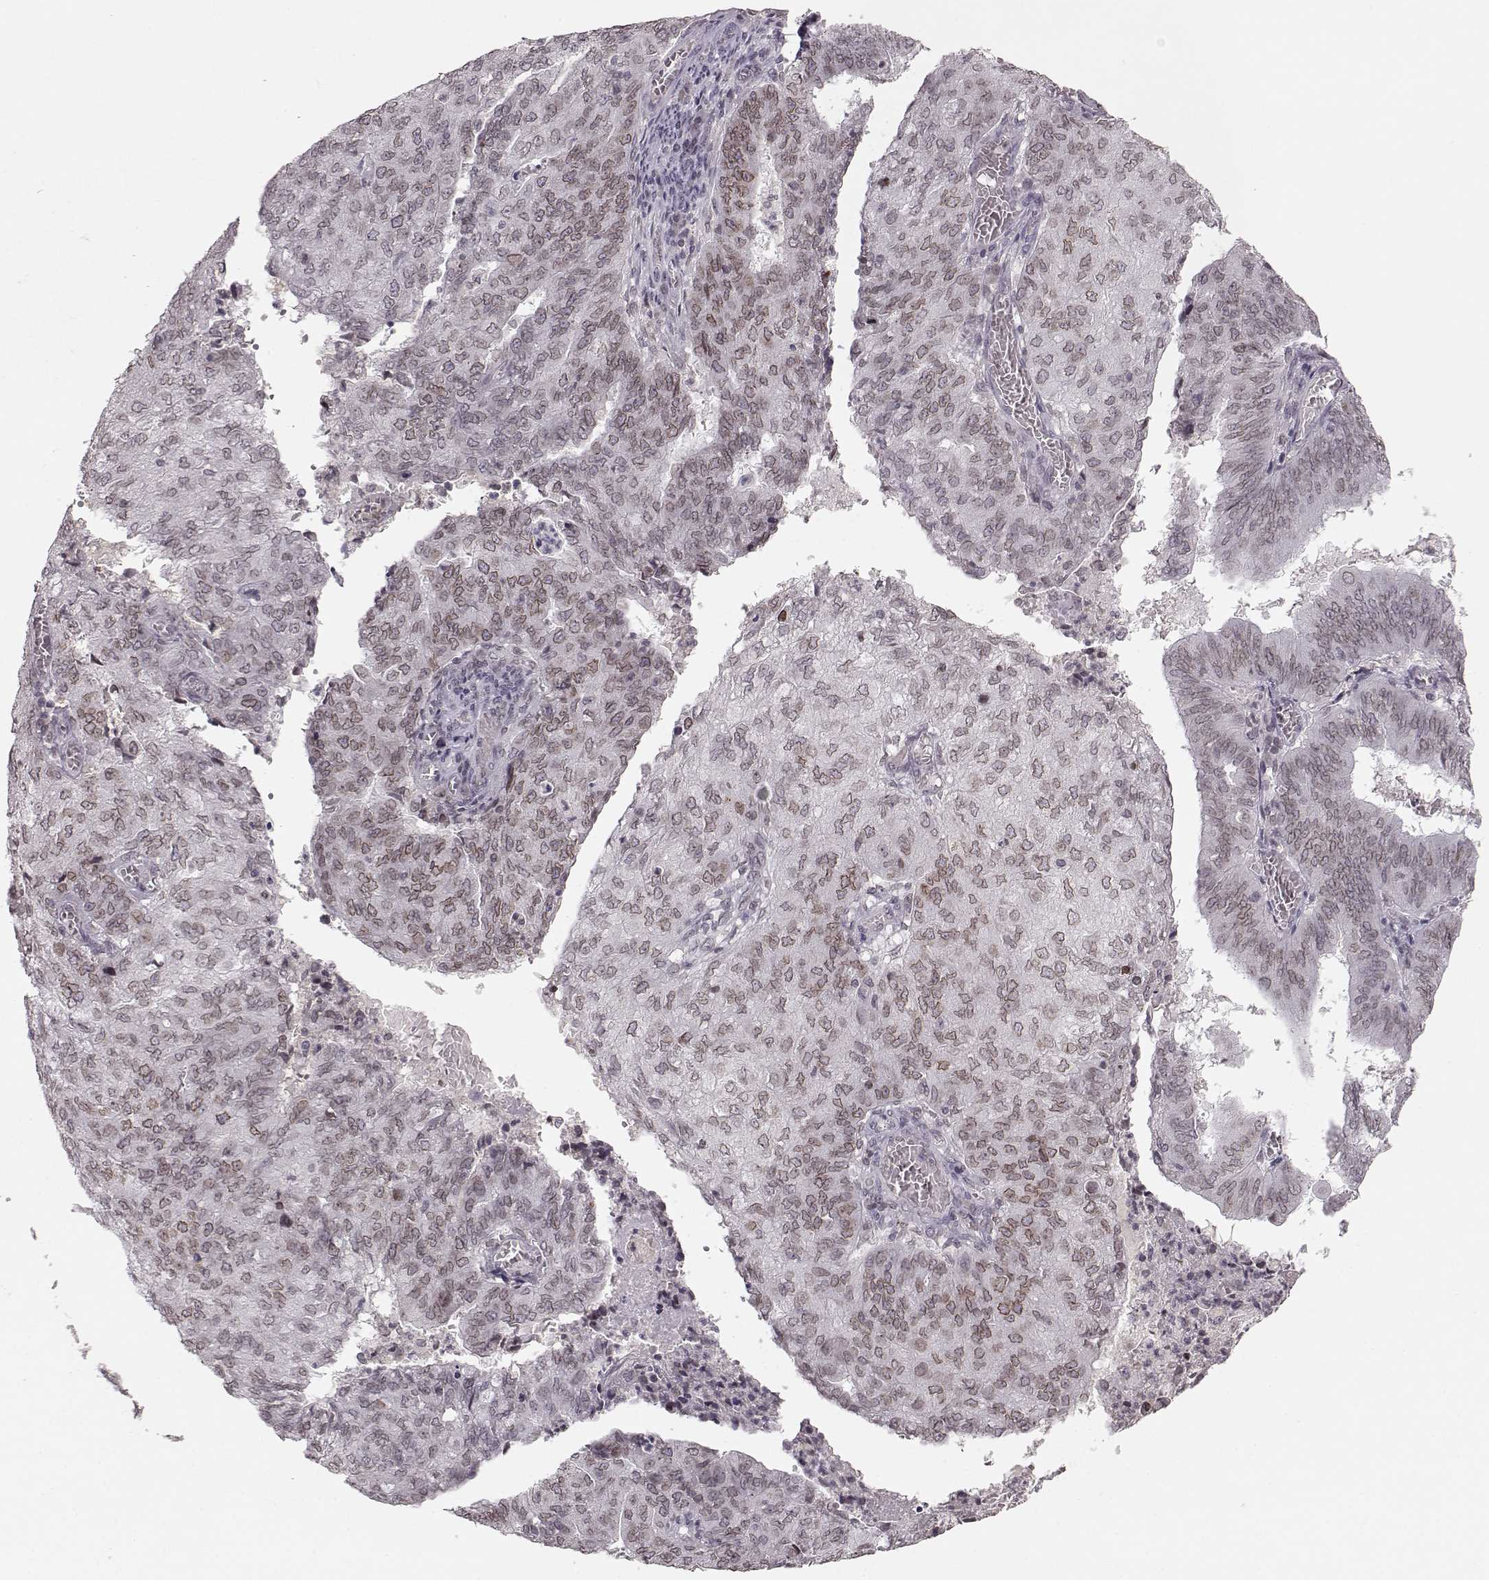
{"staining": {"intensity": "weak", "quantity": ">75%", "location": "cytoplasmic/membranous,nuclear"}, "tissue": "endometrial cancer", "cell_type": "Tumor cells", "image_type": "cancer", "snomed": [{"axis": "morphology", "description": "Adenocarcinoma, NOS"}, {"axis": "topography", "description": "Endometrium"}], "caption": "Immunohistochemical staining of endometrial cancer (adenocarcinoma) exhibits low levels of weak cytoplasmic/membranous and nuclear protein expression in approximately >75% of tumor cells. Nuclei are stained in blue.", "gene": "DCAF12", "patient": {"sex": "female", "age": 82}}